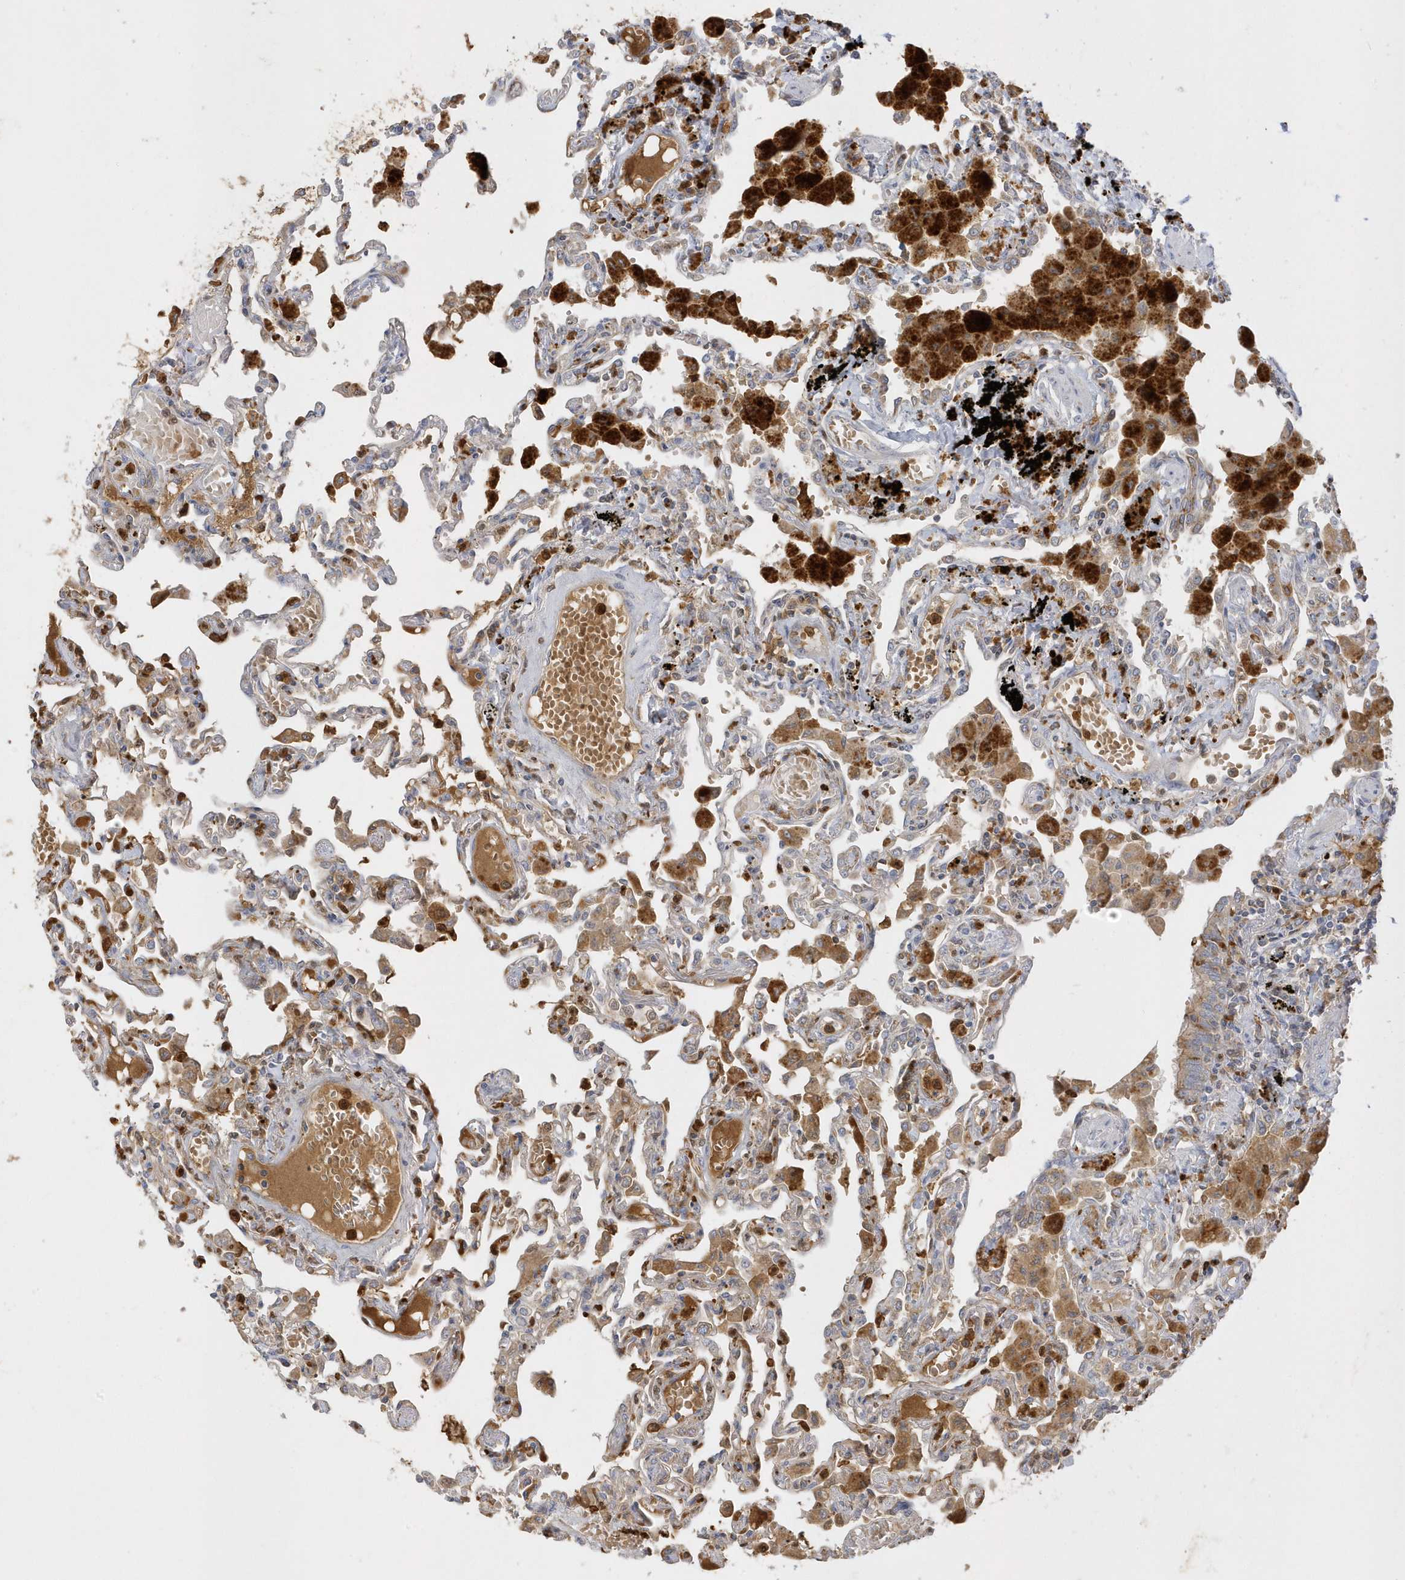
{"staining": {"intensity": "moderate", "quantity": "<25%", "location": "cytoplasmic/membranous"}, "tissue": "lung", "cell_type": "Alveolar cells", "image_type": "normal", "snomed": [{"axis": "morphology", "description": "Normal tissue, NOS"}, {"axis": "topography", "description": "Bronchus"}, {"axis": "topography", "description": "Lung"}], "caption": "IHC photomicrograph of normal lung stained for a protein (brown), which shows low levels of moderate cytoplasmic/membranous staining in about <25% of alveolar cells.", "gene": "DPP9", "patient": {"sex": "female", "age": 49}}